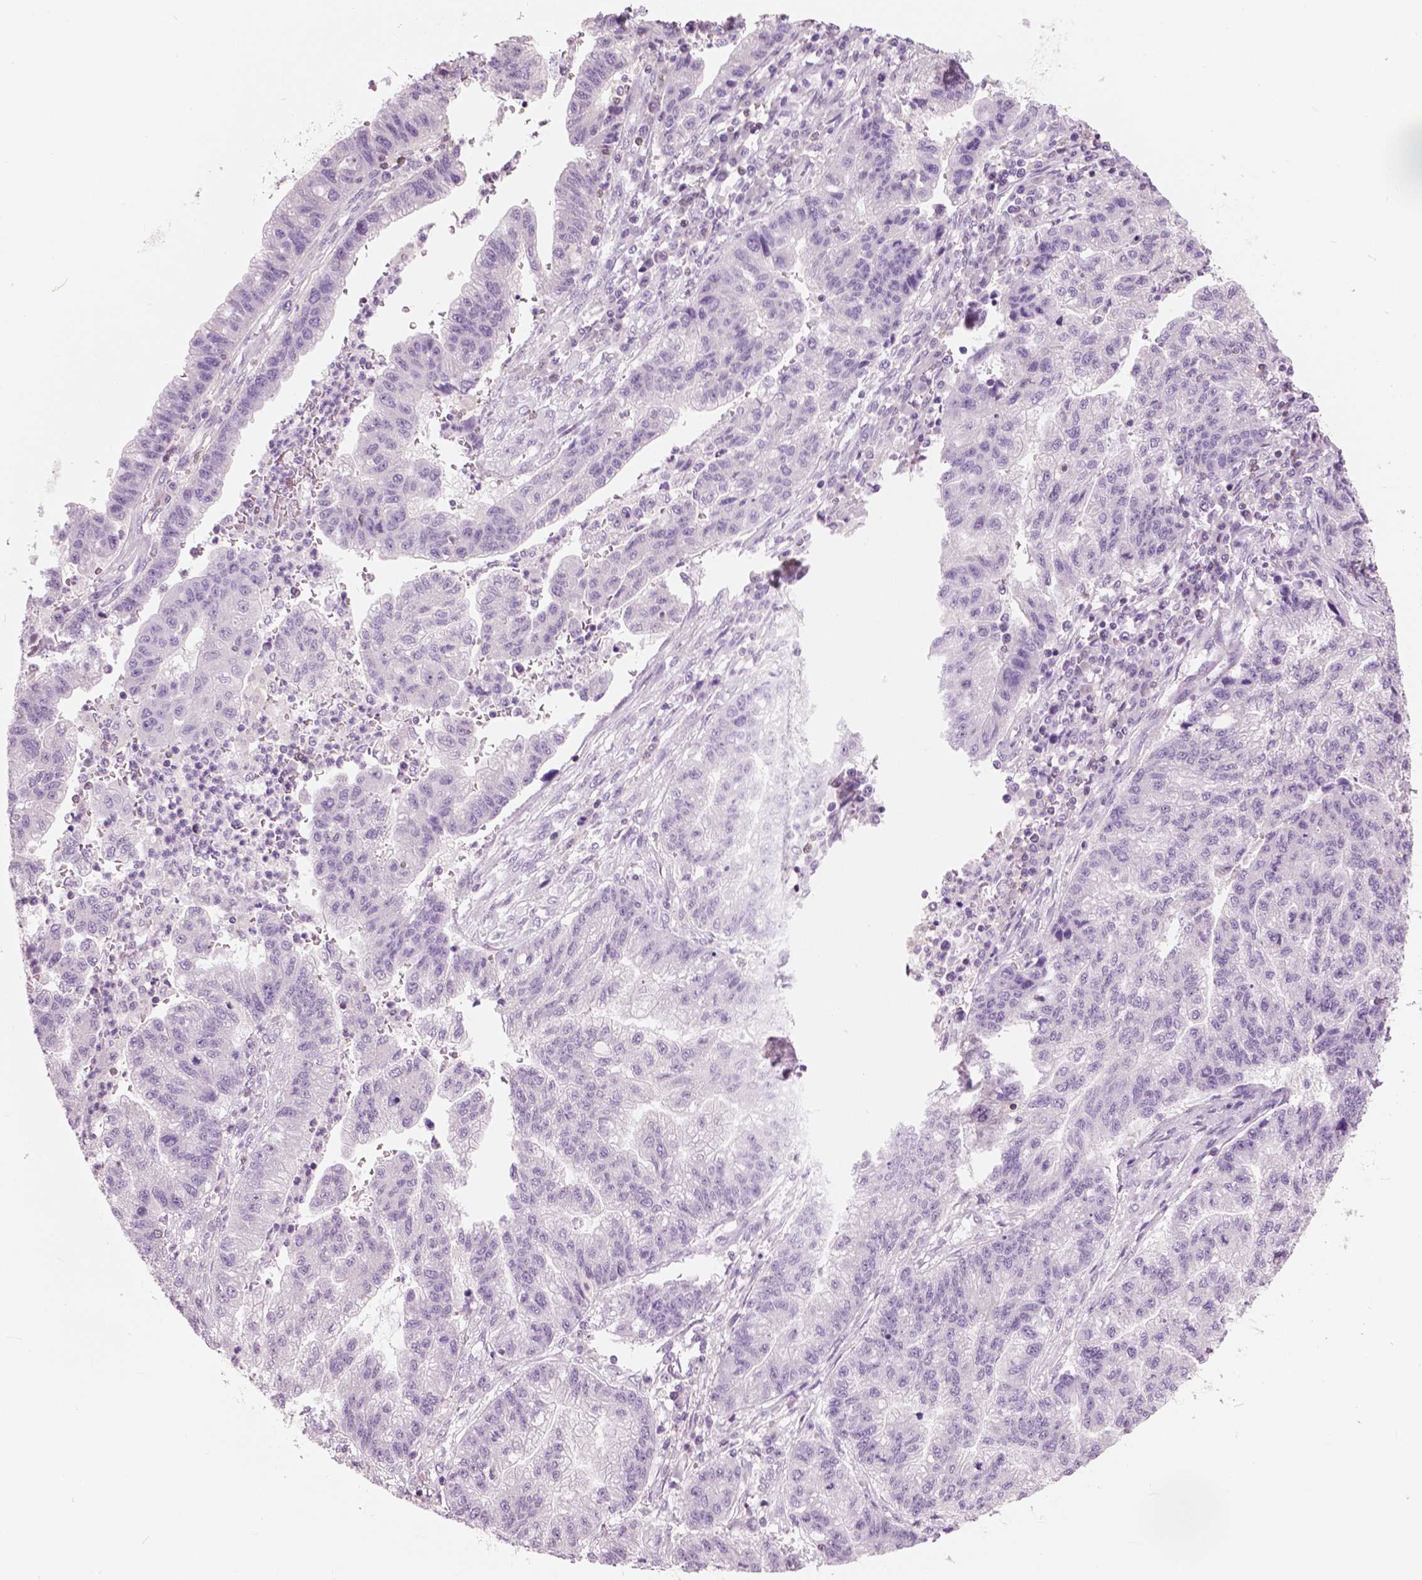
{"staining": {"intensity": "negative", "quantity": "none", "location": "none"}, "tissue": "stomach cancer", "cell_type": "Tumor cells", "image_type": "cancer", "snomed": [{"axis": "morphology", "description": "Adenocarcinoma, NOS"}, {"axis": "topography", "description": "Stomach"}], "caption": "A histopathology image of human stomach adenocarcinoma is negative for staining in tumor cells. The staining is performed using DAB brown chromogen with nuclei counter-stained in using hematoxylin.", "gene": "GALM", "patient": {"sex": "male", "age": 83}}